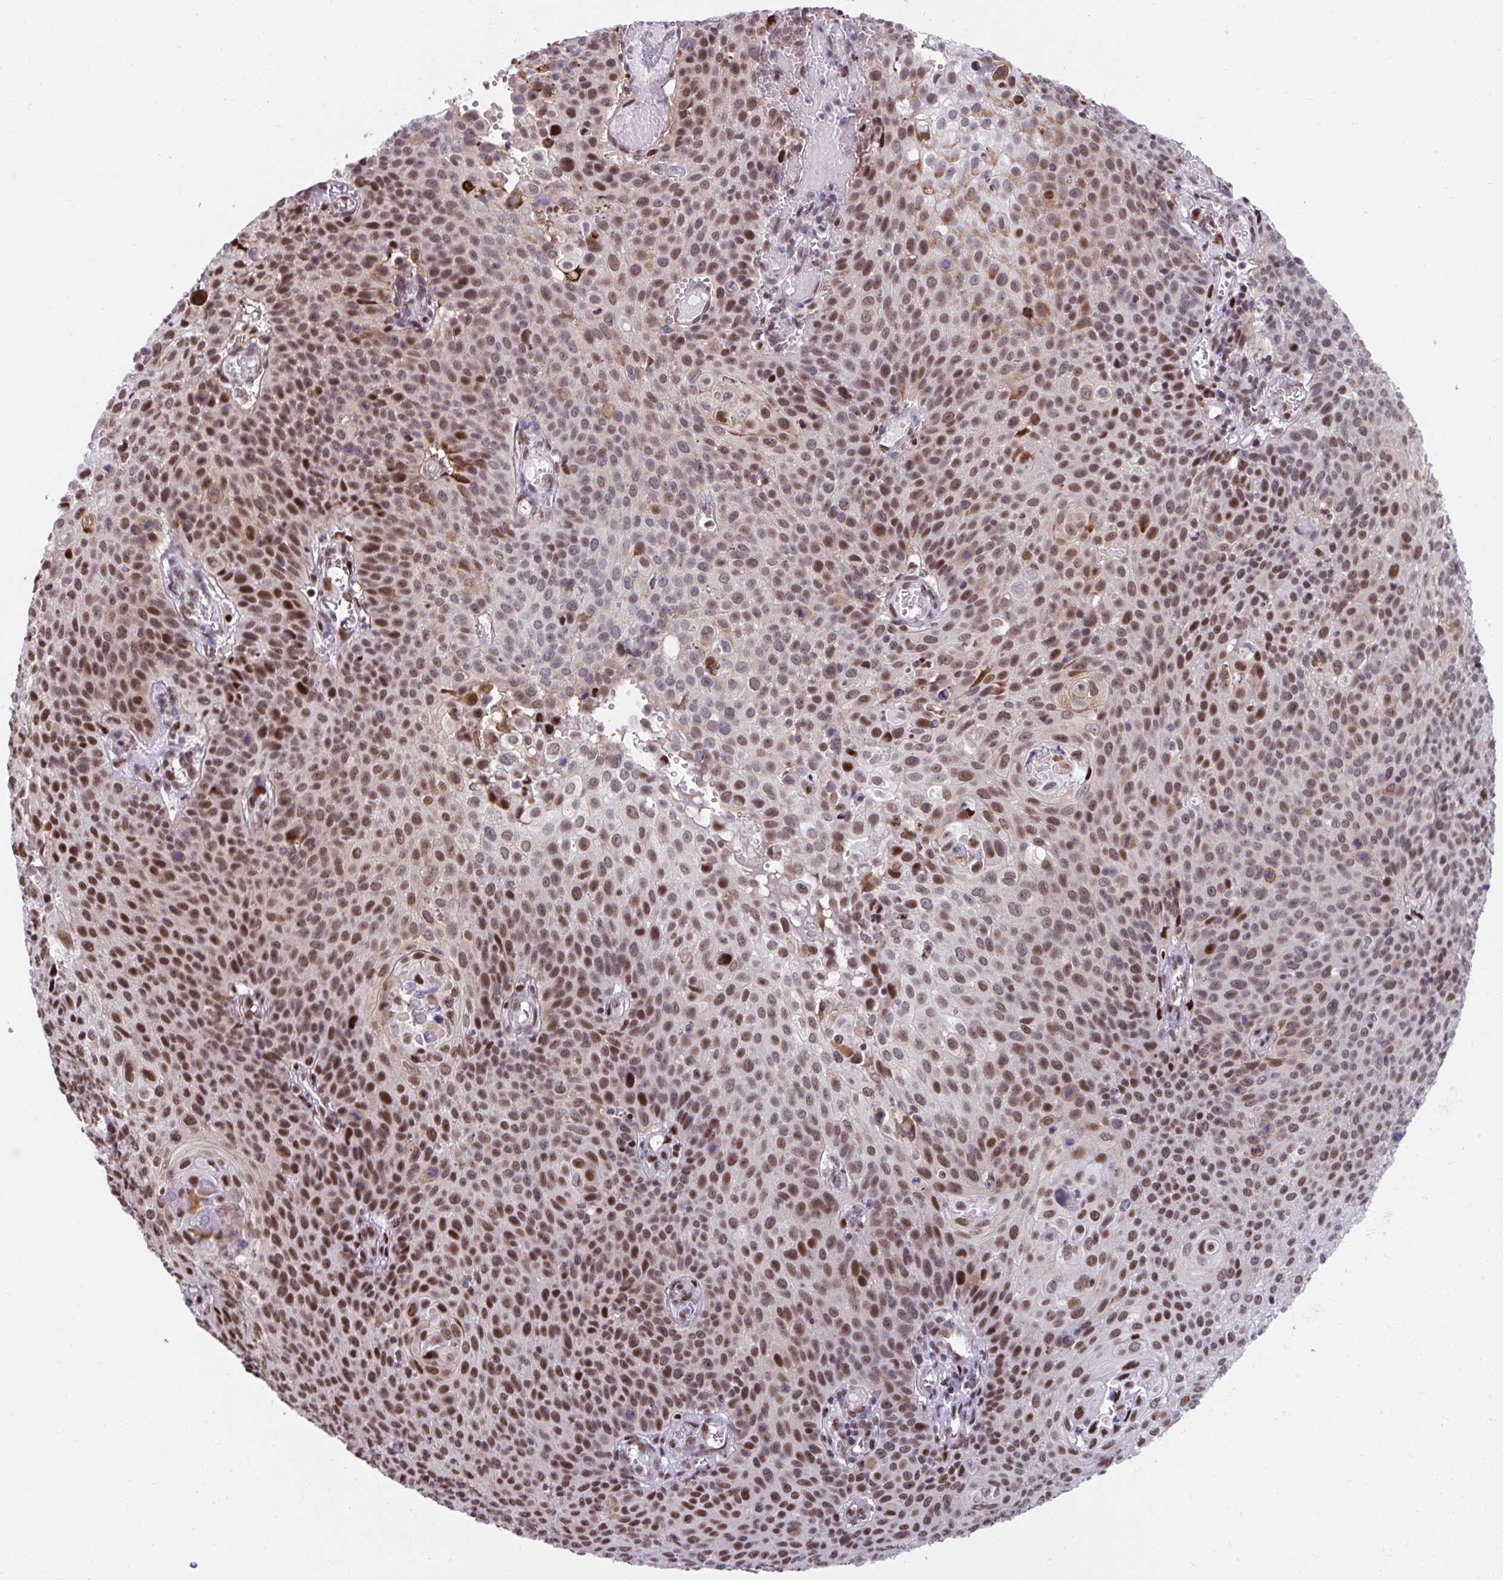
{"staining": {"intensity": "moderate", "quantity": ">75%", "location": "nuclear"}, "tissue": "cervical cancer", "cell_type": "Tumor cells", "image_type": "cancer", "snomed": [{"axis": "morphology", "description": "Squamous cell carcinoma, NOS"}, {"axis": "topography", "description": "Cervix"}], "caption": "IHC image of cervical squamous cell carcinoma stained for a protein (brown), which demonstrates medium levels of moderate nuclear expression in approximately >75% of tumor cells.", "gene": "SLC35C2", "patient": {"sex": "female", "age": 65}}